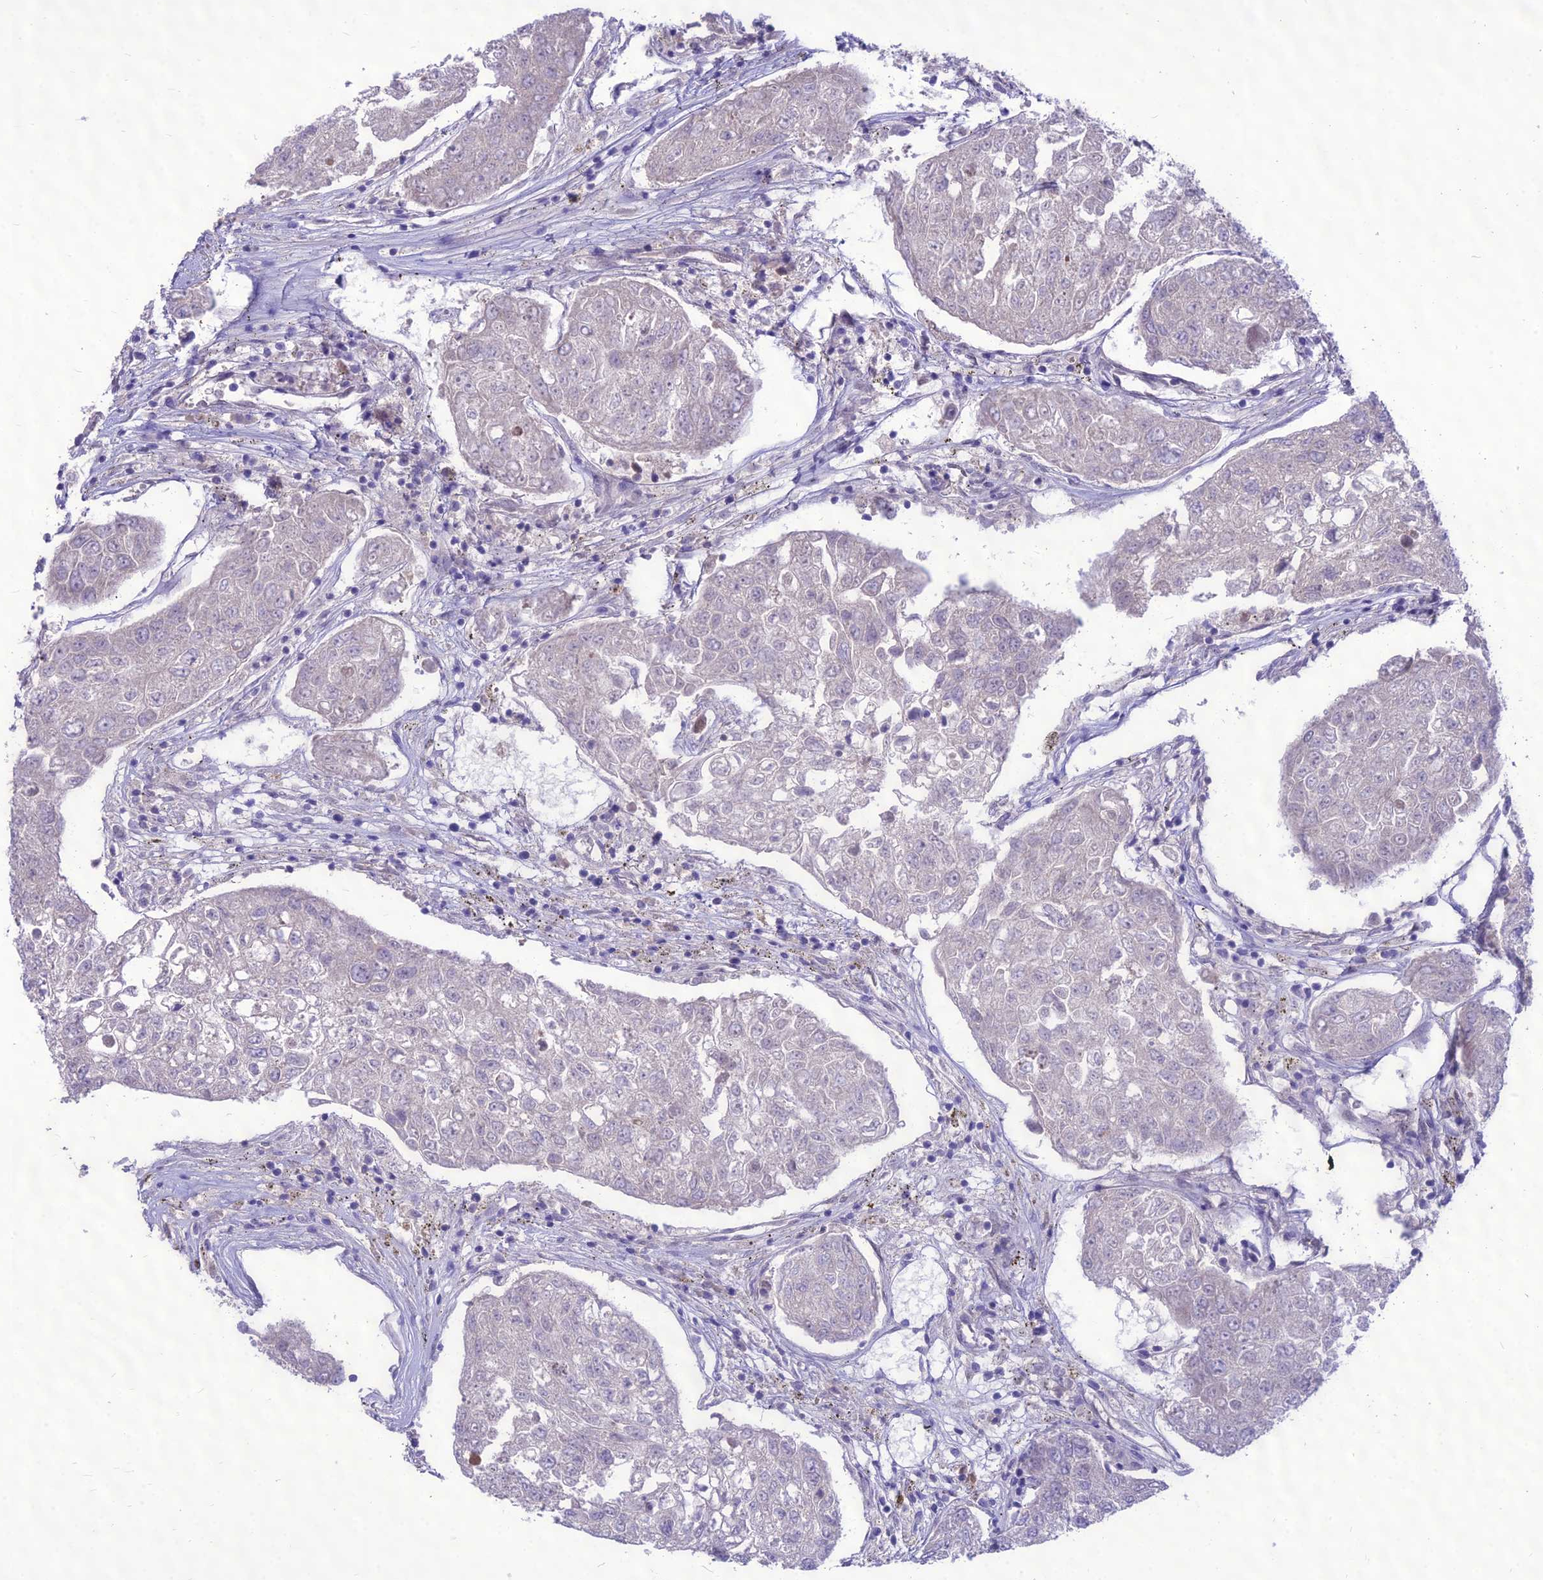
{"staining": {"intensity": "negative", "quantity": "none", "location": "none"}, "tissue": "urothelial cancer", "cell_type": "Tumor cells", "image_type": "cancer", "snomed": [{"axis": "morphology", "description": "Urothelial carcinoma, High grade"}, {"axis": "topography", "description": "Lymph node"}, {"axis": "topography", "description": "Urinary bladder"}], "caption": "Tumor cells are negative for brown protein staining in high-grade urothelial carcinoma.", "gene": "NOVA2", "patient": {"sex": "male", "age": 51}}